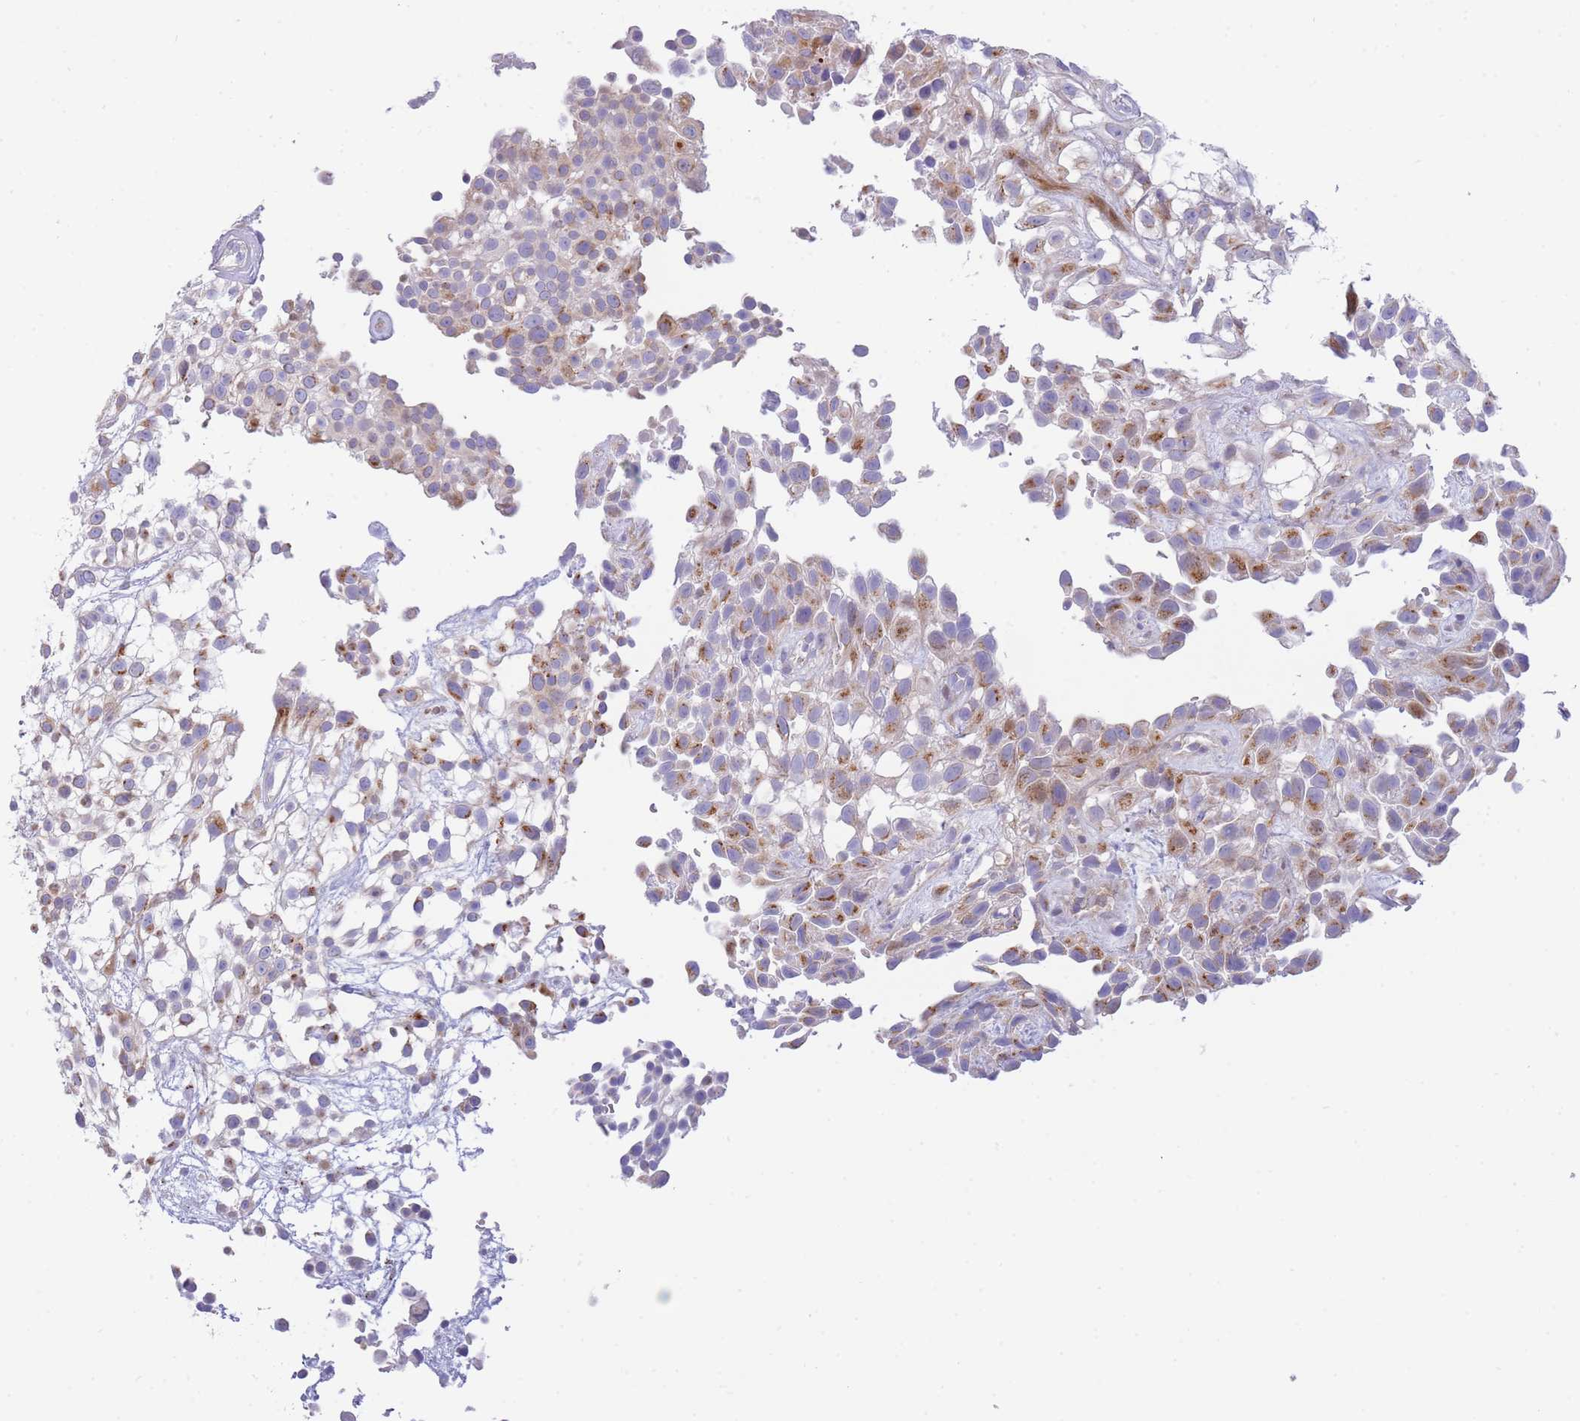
{"staining": {"intensity": "moderate", "quantity": "25%-75%", "location": "cytoplasmic/membranous"}, "tissue": "urothelial cancer", "cell_type": "Tumor cells", "image_type": "cancer", "snomed": [{"axis": "morphology", "description": "Urothelial carcinoma, High grade"}, {"axis": "topography", "description": "Urinary bladder"}], "caption": "High-power microscopy captured an immunohistochemistry image of urothelial cancer, revealing moderate cytoplasmic/membranous staining in about 25%-75% of tumor cells. (DAB = brown stain, brightfield microscopy at high magnification).", "gene": "ATP5MC2", "patient": {"sex": "male", "age": 56}}